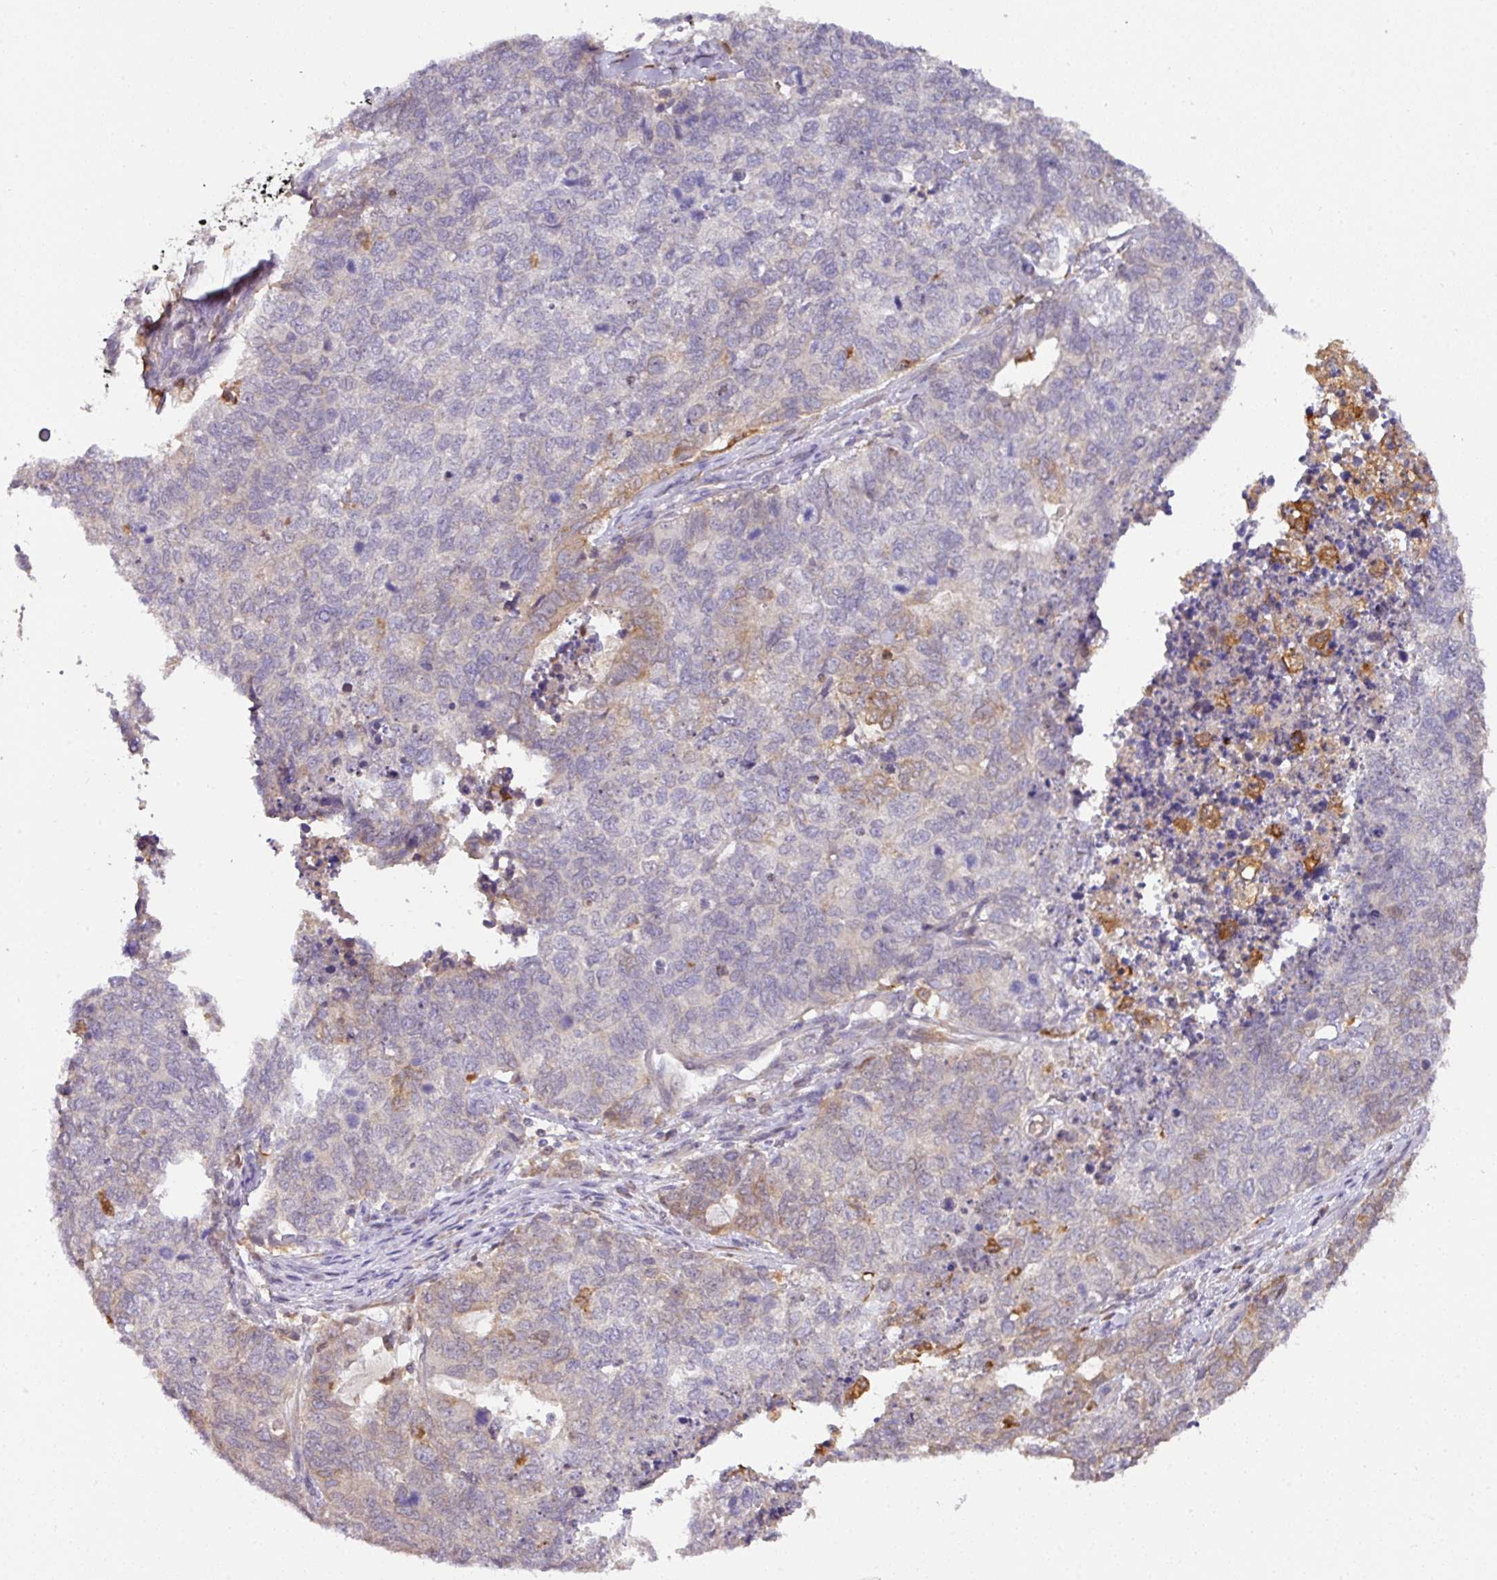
{"staining": {"intensity": "moderate", "quantity": "<25%", "location": "cytoplasmic/membranous"}, "tissue": "cervical cancer", "cell_type": "Tumor cells", "image_type": "cancer", "snomed": [{"axis": "morphology", "description": "Squamous cell carcinoma, NOS"}, {"axis": "topography", "description": "Cervix"}], "caption": "Moderate cytoplasmic/membranous expression is identified in about <25% of tumor cells in squamous cell carcinoma (cervical).", "gene": "GCNT7", "patient": {"sex": "female", "age": 63}}